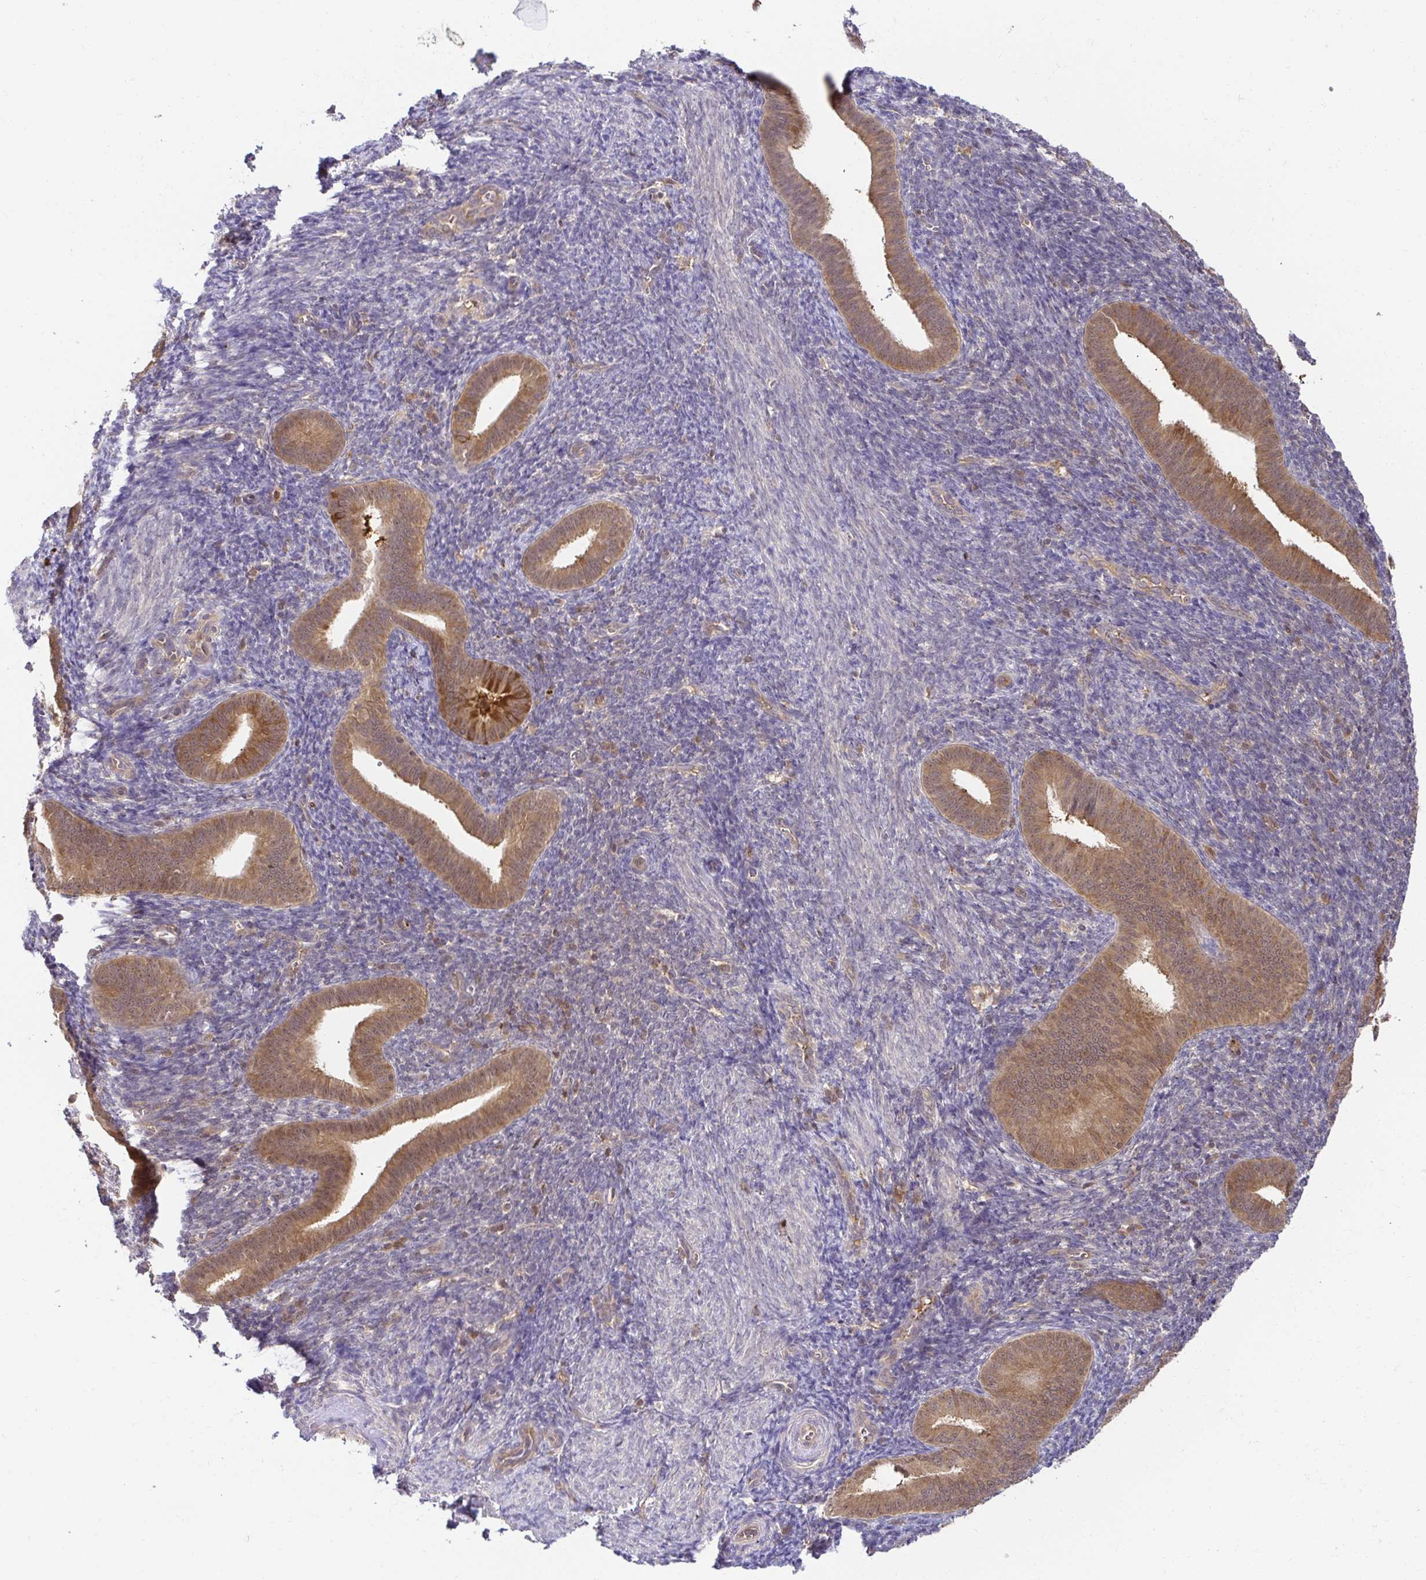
{"staining": {"intensity": "moderate", "quantity": "<25%", "location": "nuclear"}, "tissue": "endometrium", "cell_type": "Cells in endometrial stroma", "image_type": "normal", "snomed": [{"axis": "morphology", "description": "Normal tissue, NOS"}, {"axis": "topography", "description": "Endometrium"}], "caption": "Immunohistochemistry (IHC) of benign human endometrium demonstrates low levels of moderate nuclear staining in about <25% of cells in endometrial stroma. (DAB IHC with brightfield microscopy, high magnification).", "gene": "PSMA4", "patient": {"sex": "female", "age": 25}}